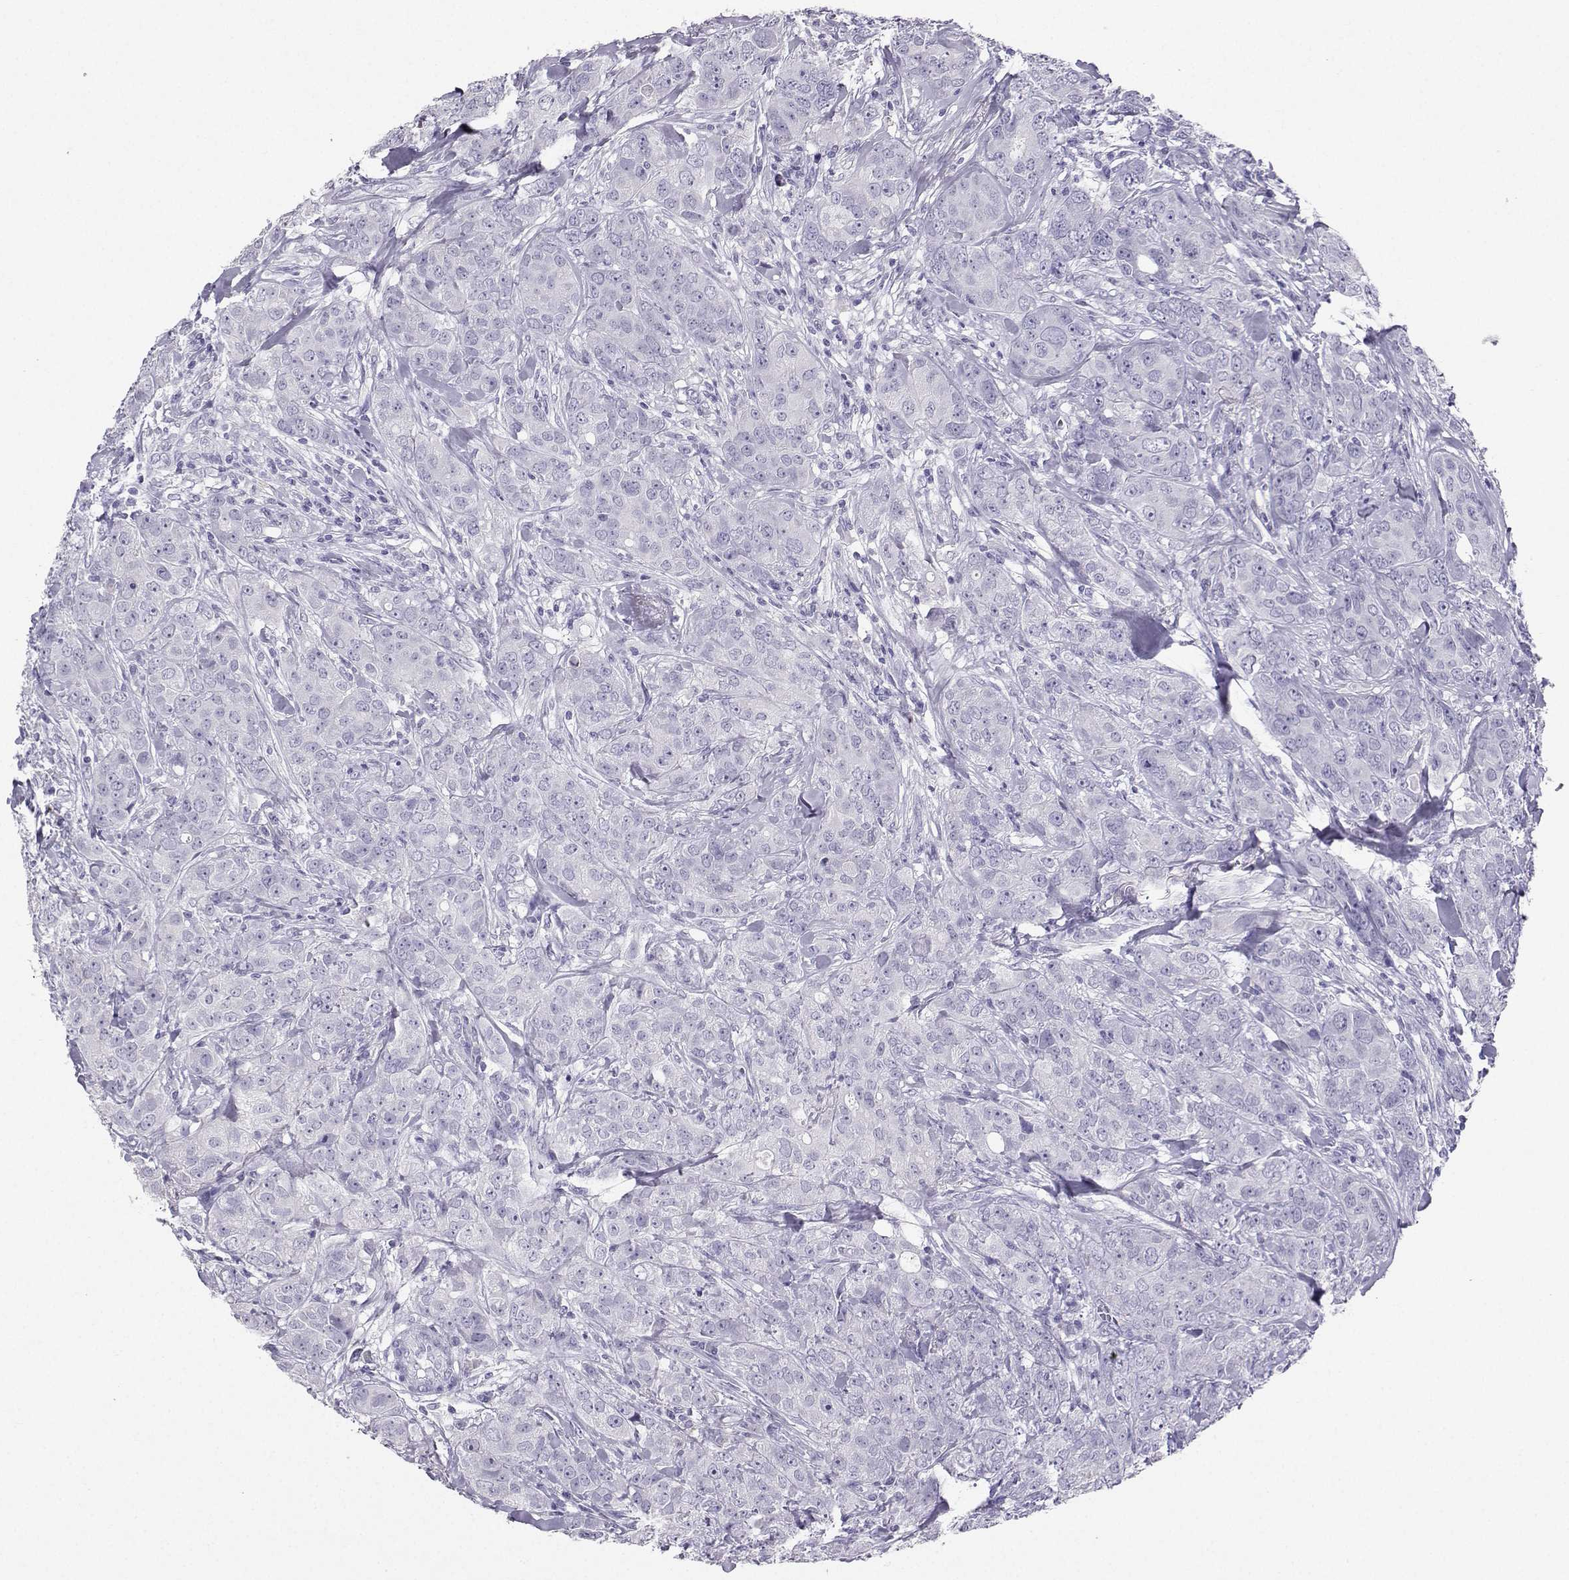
{"staining": {"intensity": "negative", "quantity": "none", "location": "none"}, "tissue": "breast cancer", "cell_type": "Tumor cells", "image_type": "cancer", "snomed": [{"axis": "morphology", "description": "Duct carcinoma"}, {"axis": "topography", "description": "Breast"}], "caption": "Tumor cells show no significant protein positivity in breast cancer.", "gene": "GRIK4", "patient": {"sex": "female", "age": 43}}